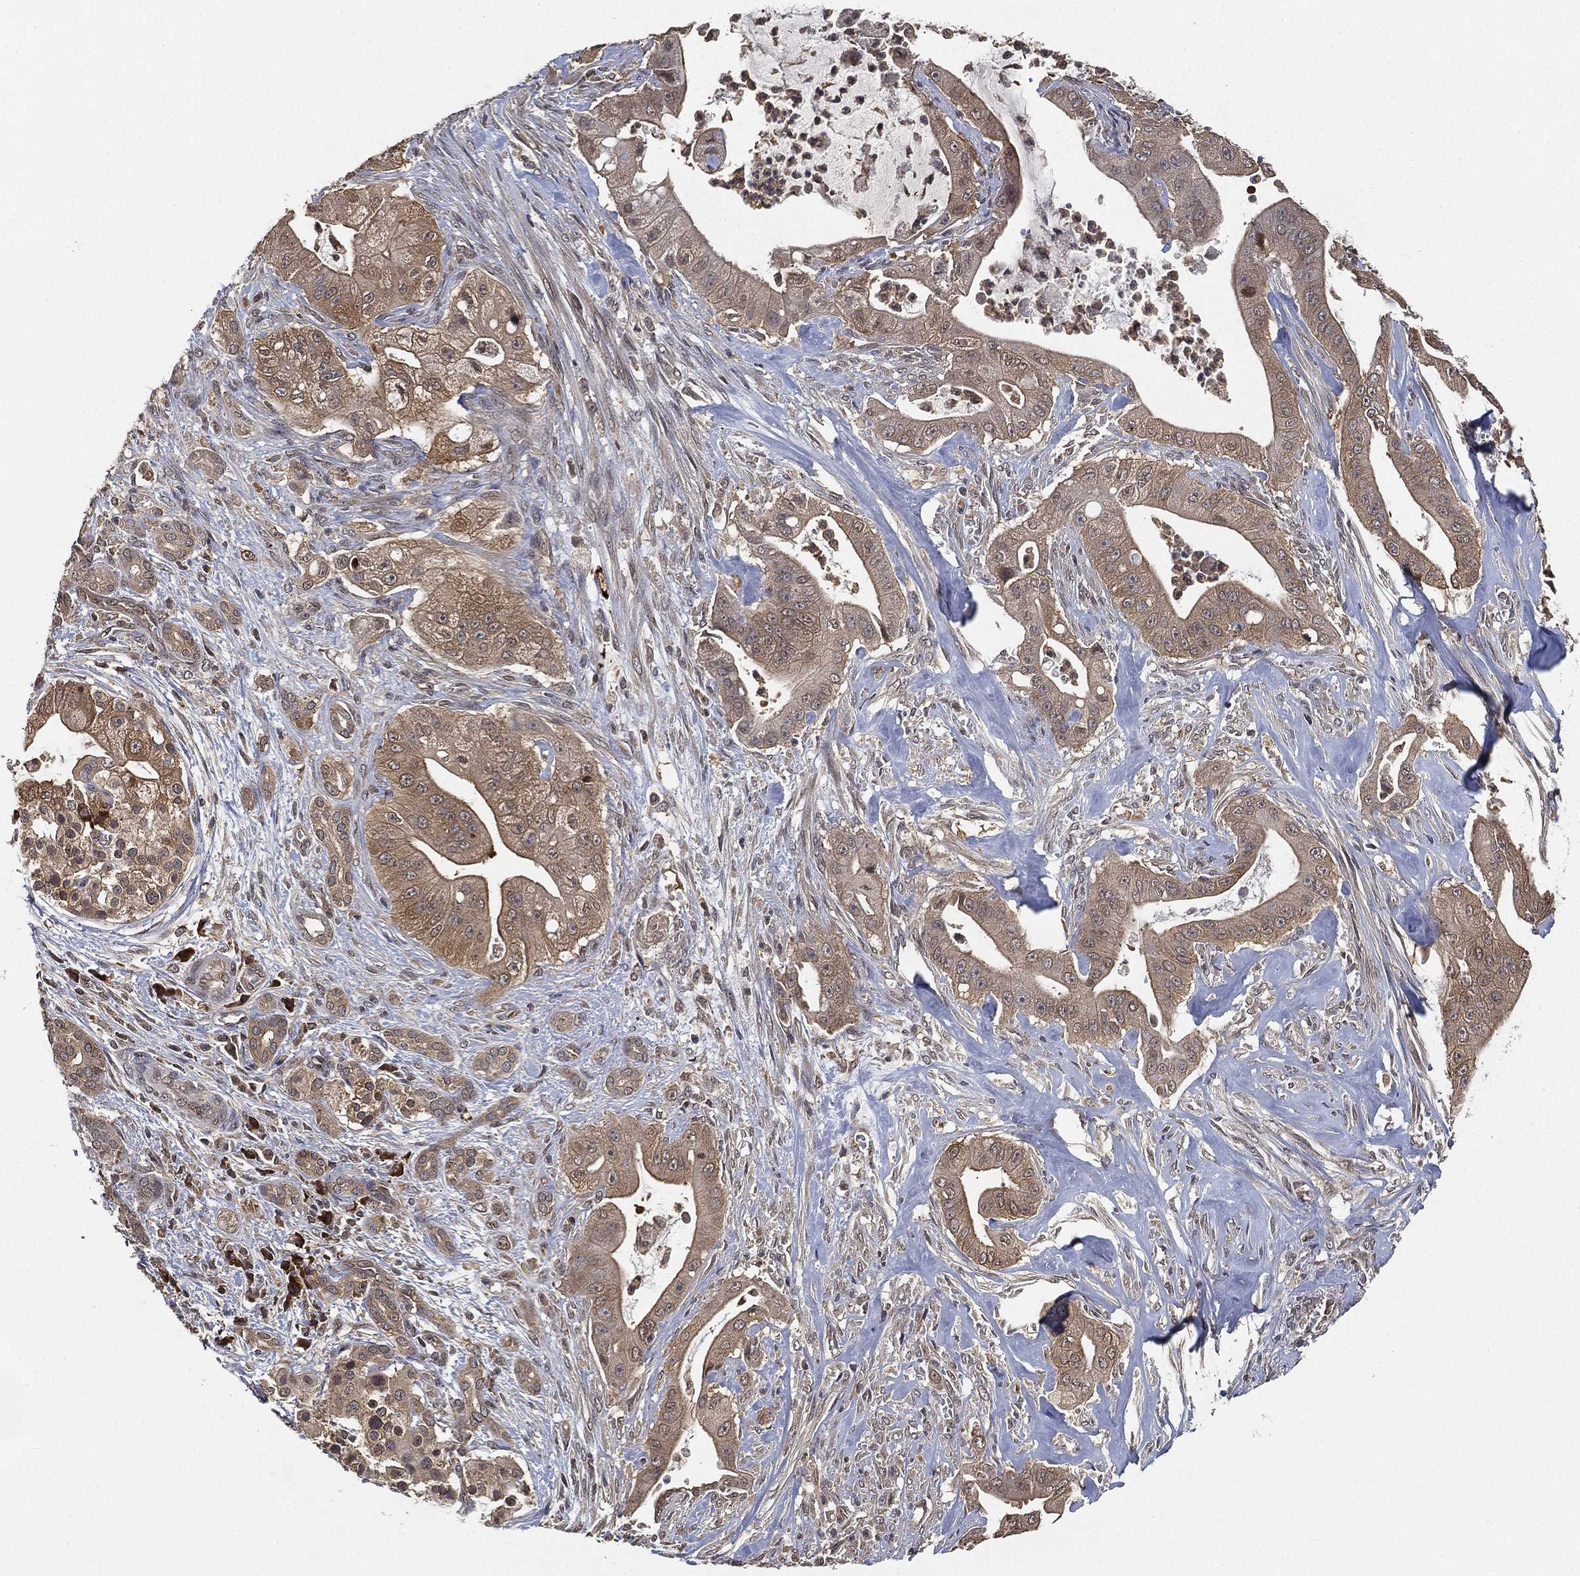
{"staining": {"intensity": "moderate", "quantity": ">75%", "location": "cytoplasmic/membranous"}, "tissue": "pancreatic cancer", "cell_type": "Tumor cells", "image_type": "cancer", "snomed": [{"axis": "morphology", "description": "Normal tissue, NOS"}, {"axis": "morphology", "description": "Inflammation, NOS"}, {"axis": "morphology", "description": "Adenocarcinoma, NOS"}, {"axis": "topography", "description": "Pancreas"}], "caption": "Protein expression analysis of adenocarcinoma (pancreatic) reveals moderate cytoplasmic/membranous staining in approximately >75% of tumor cells.", "gene": "UBA5", "patient": {"sex": "male", "age": 57}}